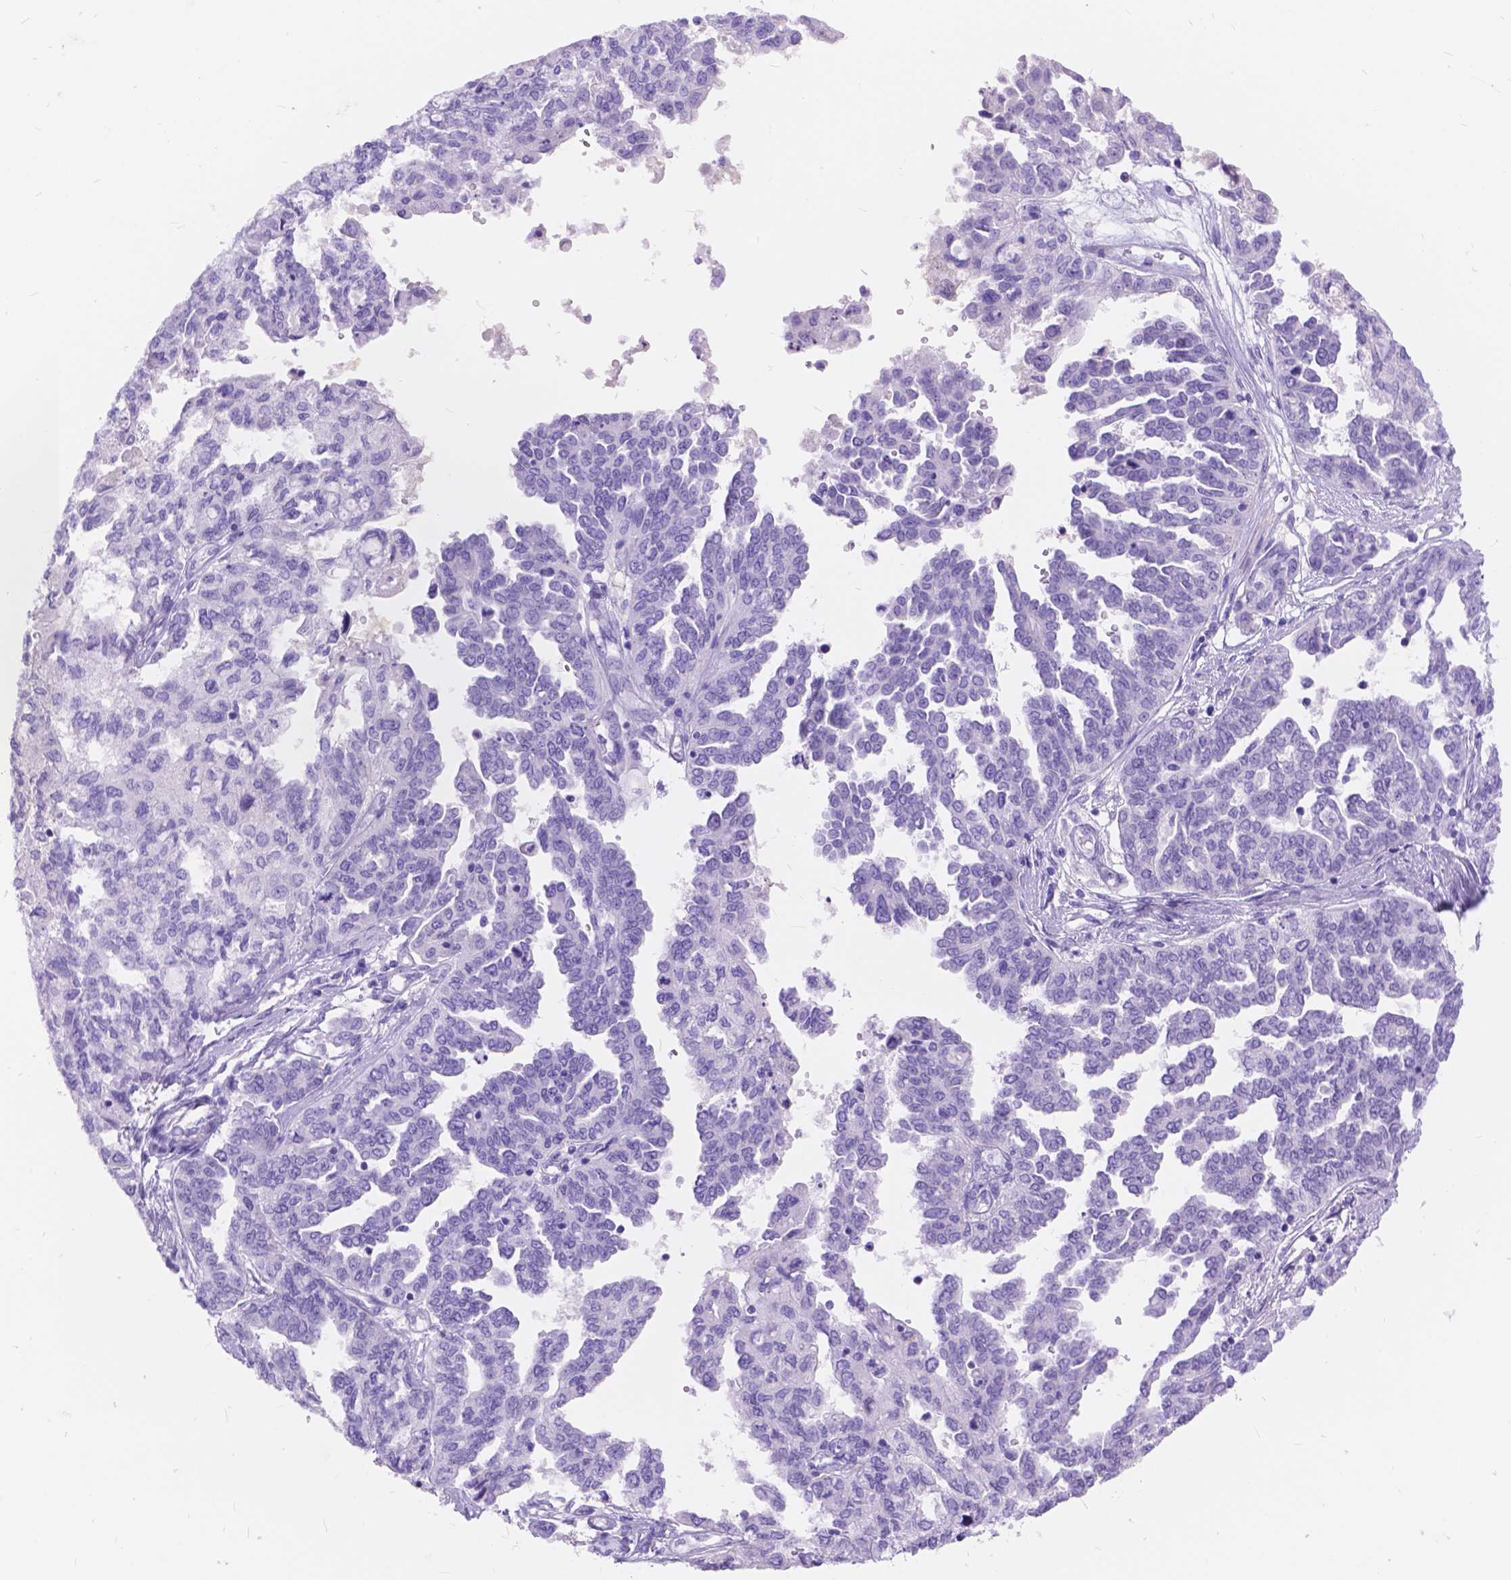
{"staining": {"intensity": "negative", "quantity": "none", "location": "none"}, "tissue": "ovarian cancer", "cell_type": "Tumor cells", "image_type": "cancer", "snomed": [{"axis": "morphology", "description": "Cystadenocarcinoma, serous, NOS"}, {"axis": "topography", "description": "Ovary"}], "caption": "Tumor cells show no significant staining in ovarian cancer. Nuclei are stained in blue.", "gene": "FOXL2", "patient": {"sex": "female", "age": 53}}